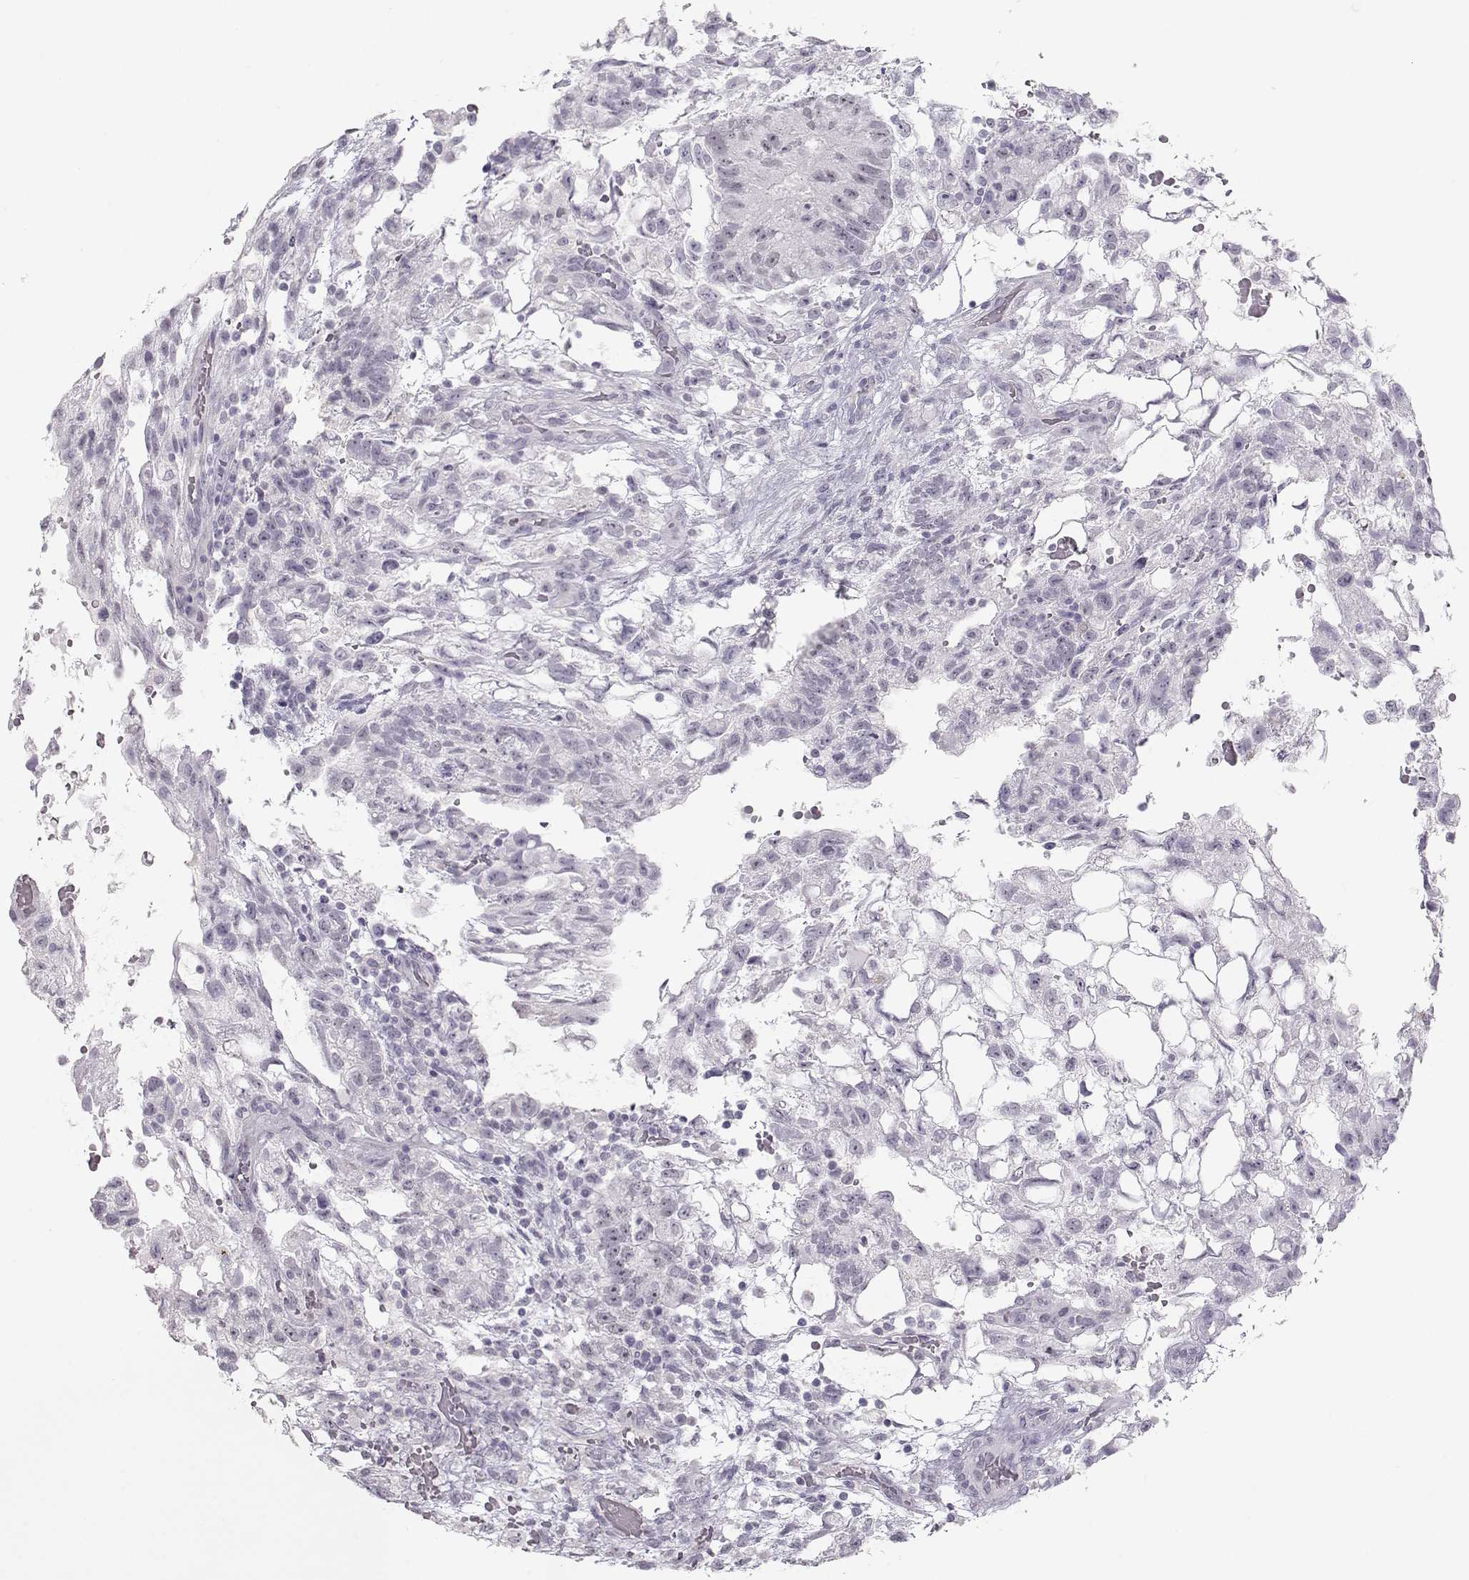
{"staining": {"intensity": "negative", "quantity": "none", "location": "none"}, "tissue": "testis cancer", "cell_type": "Tumor cells", "image_type": "cancer", "snomed": [{"axis": "morphology", "description": "Carcinoma, Embryonal, NOS"}, {"axis": "topography", "description": "Testis"}], "caption": "DAB immunohistochemical staining of testis cancer shows no significant expression in tumor cells.", "gene": "IMPG1", "patient": {"sex": "male", "age": 32}}